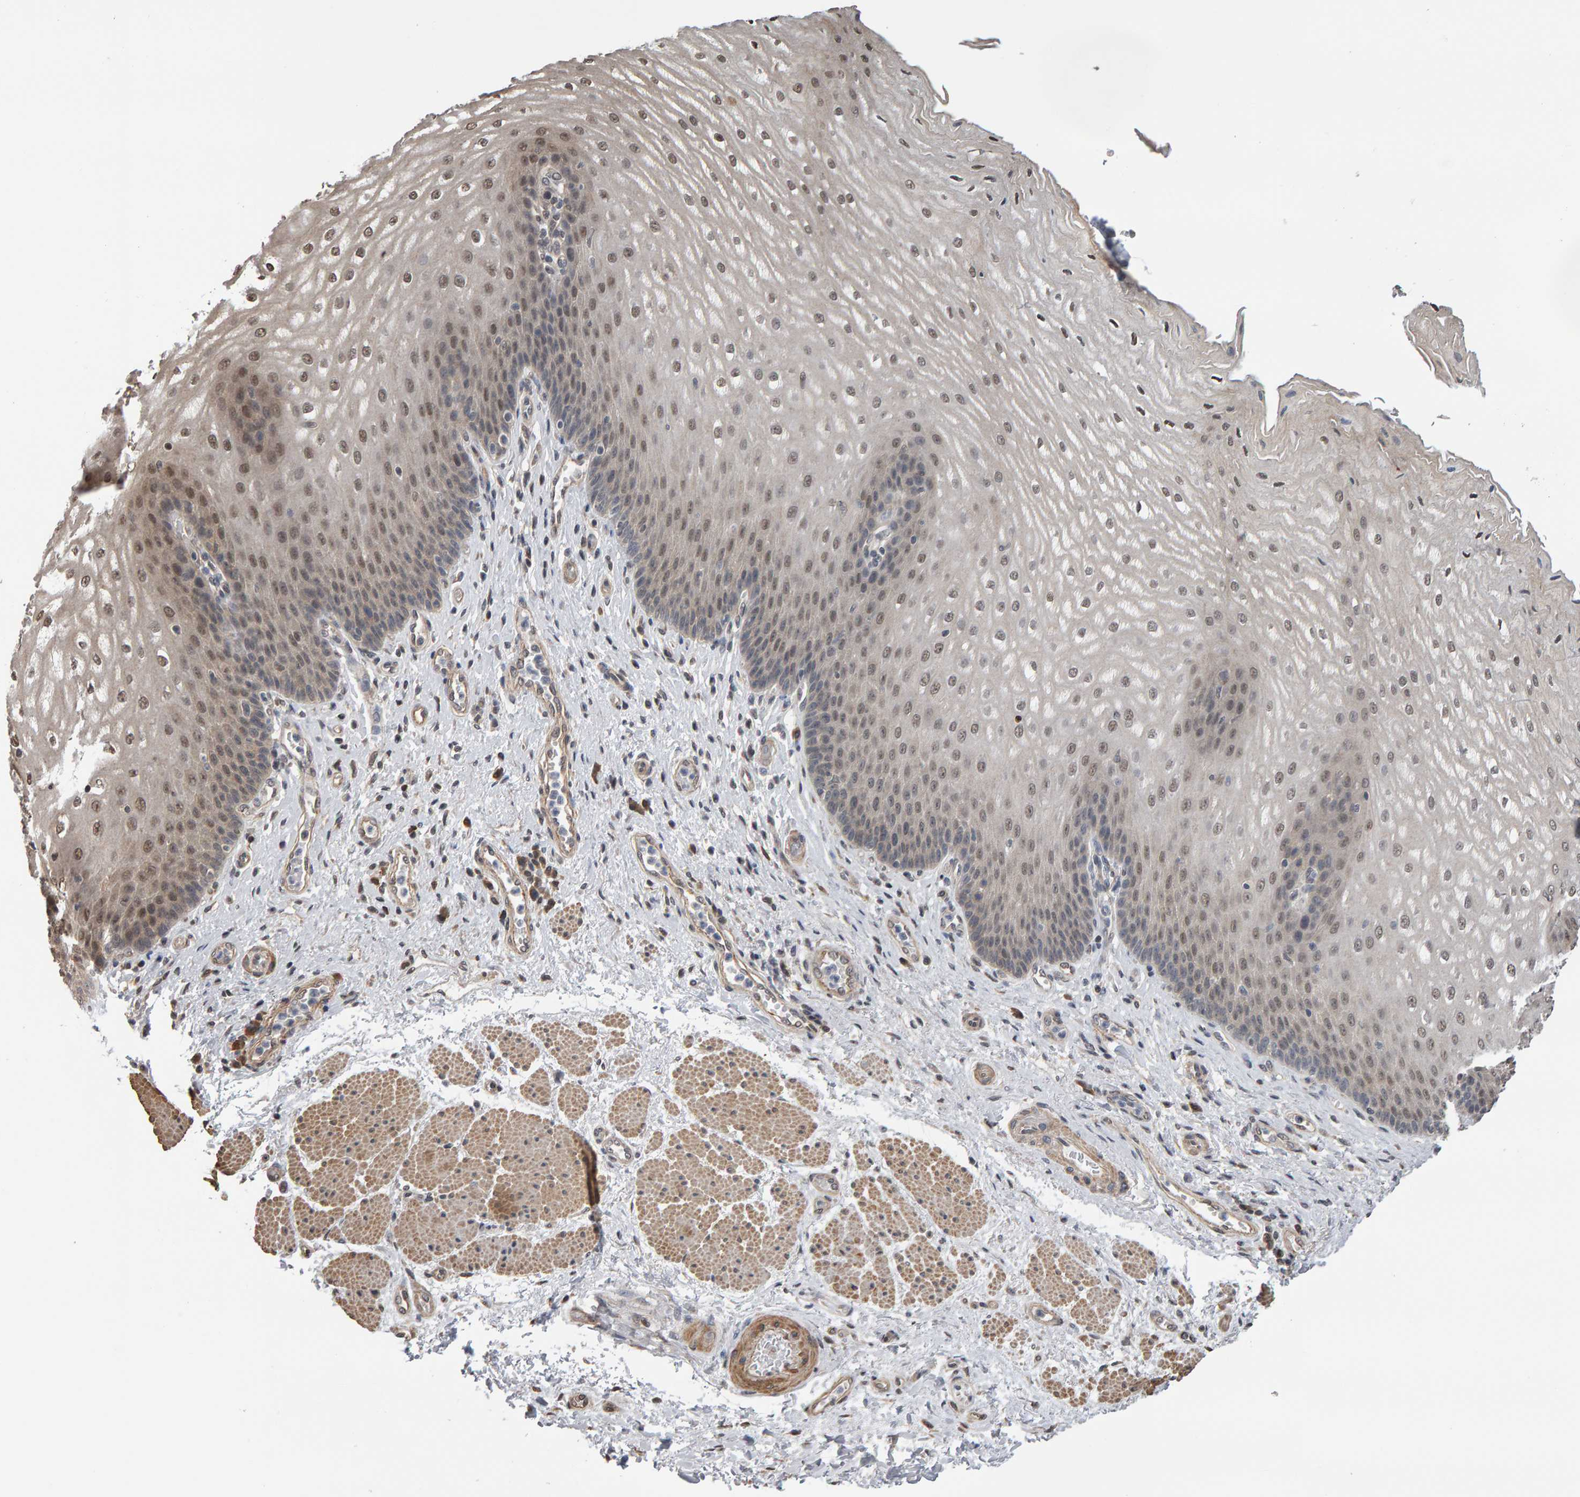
{"staining": {"intensity": "moderate", "quantity": ">75%", "location": "nuclear"}, "tissue": "esophagus", "cell_type": "Squamous epithelial cells", "image_type": "normal", "snomed": [{"axis": "morphology", "description": "Normal tissue, NOS"}, {"axis": "topography", "description": "Esophagus"}], "caption": "About >75% of squamous epithelial cells in unremarkable esophagus demonstrate moderate nuclear protein expression as visualized by brown immunohistochemical staining.", "gene": "COASY", "patient": {"sex": "male", "age": 54}}